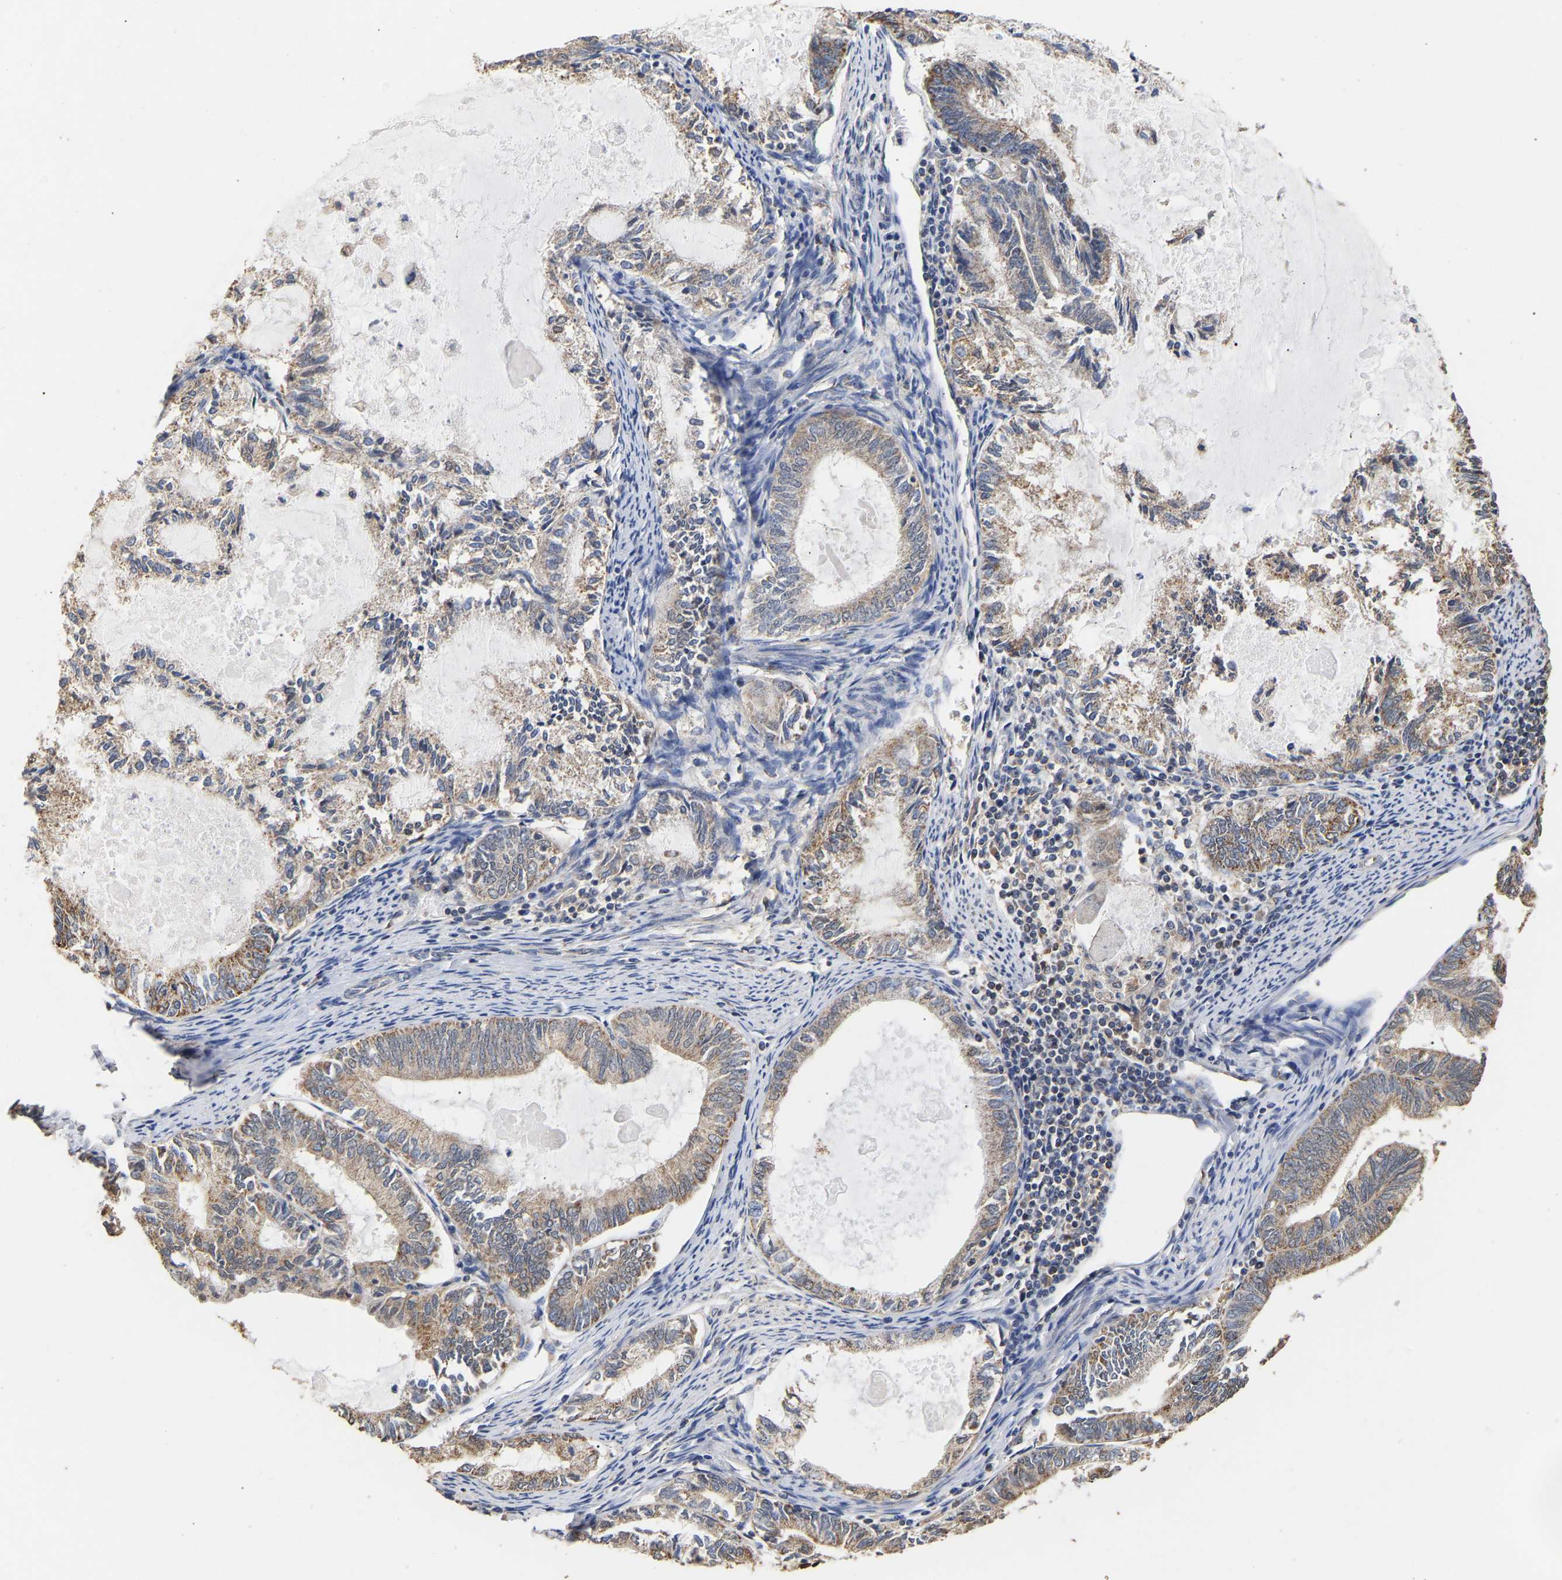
{"staining": {"intensity": "moderate", "quantity": ">75%", "location": "cytoplasmic/membranous"}, "tissue": "endometrial cancer", "cell_type": "Tumor cells", "image_type": "cancer", "snomed": [{"axis": "morphology", "description": "Adenocarcinoma, NOS"}, {"axis": "topography", "description": "Endometrium"}], "caption": "Protein expression by immunohistochemistry (IHC) reveals moderate cytoplasmic/membranous staining in about >75% of tumor cells in endometrial cancer (adenocarcinoma). (DAB (3,3'-diaminobenzidine) IHC with brightfield microscopy, high magnification).", "gene": "ZNF26", "patient": {"sex": "female", "age": 86}}